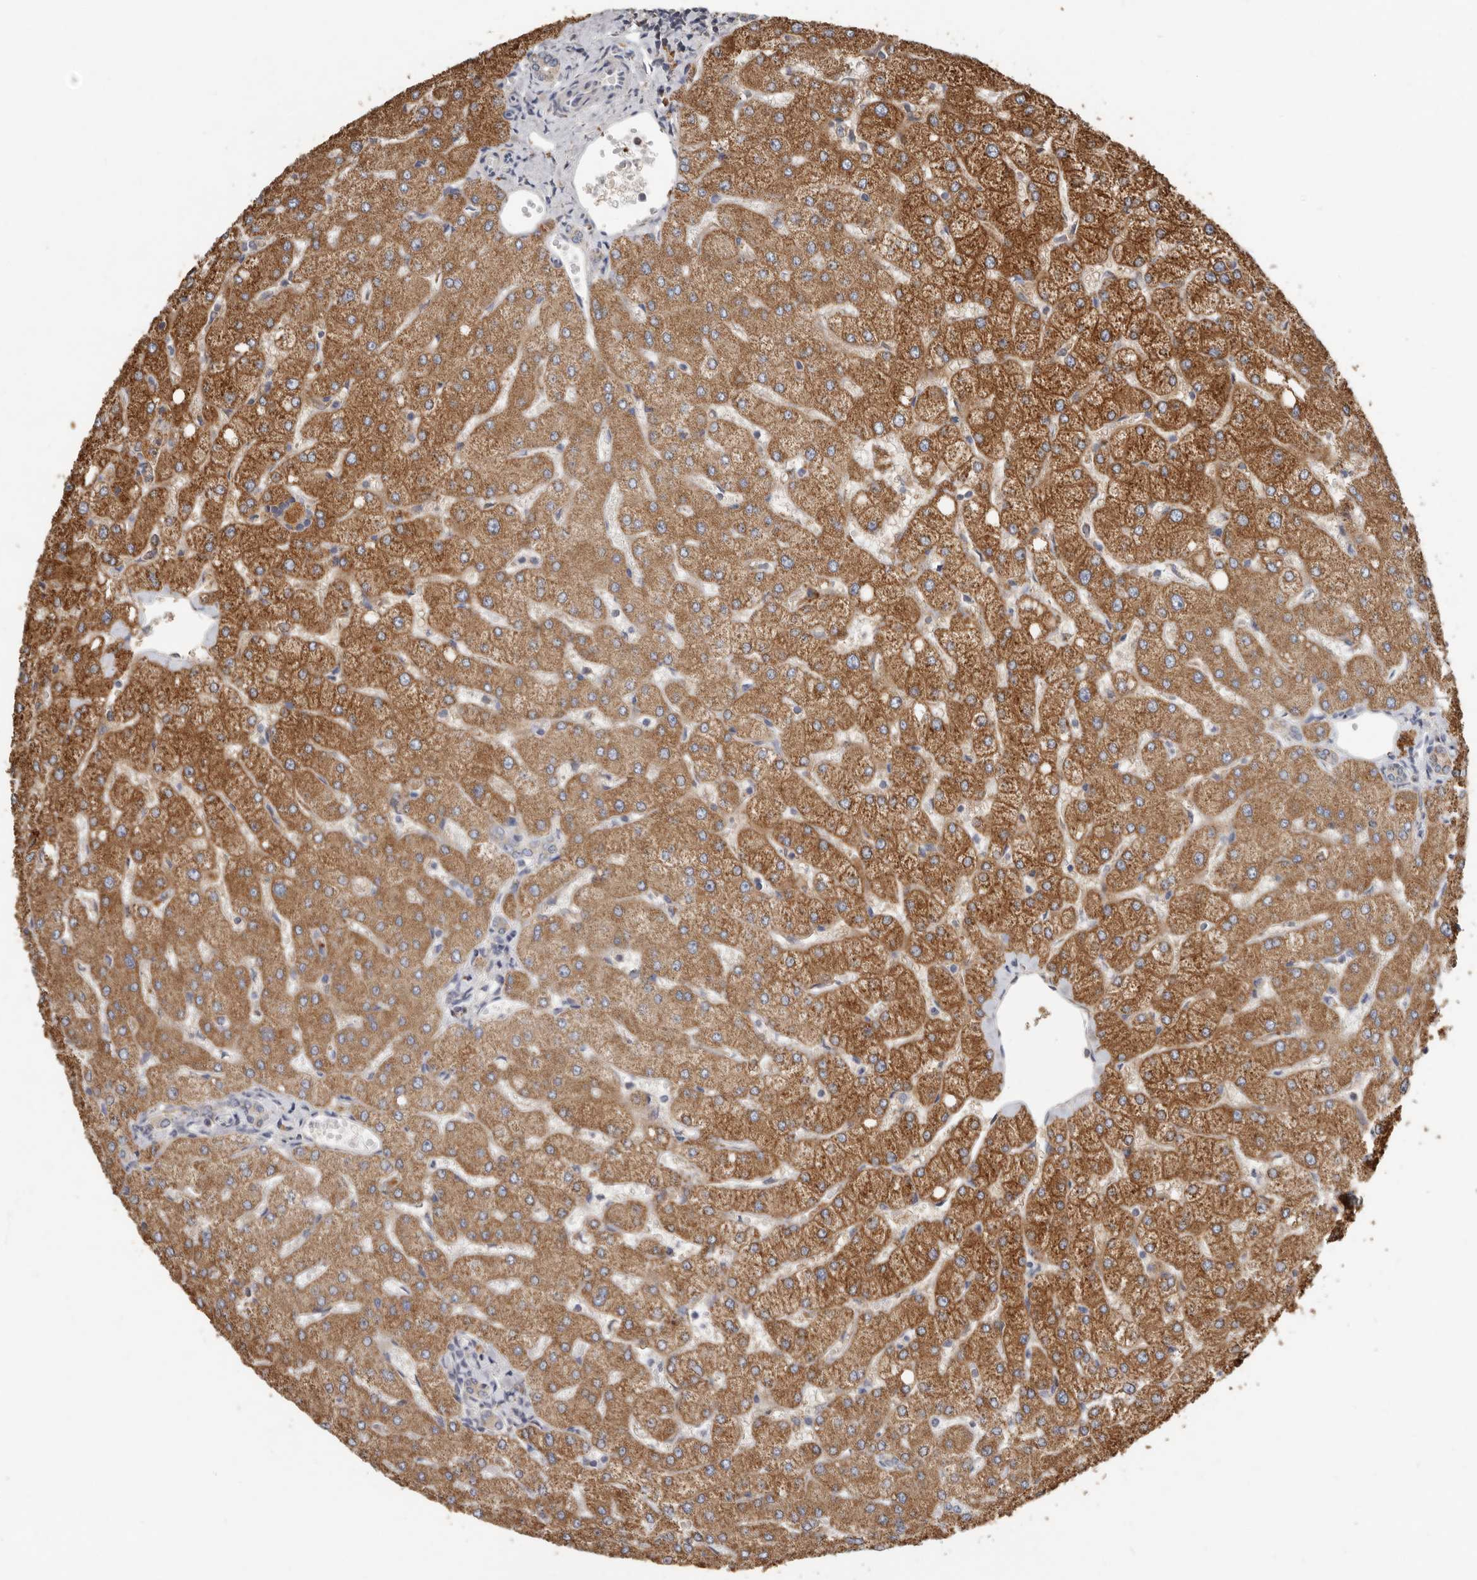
{"staining": {"intensity": "weak", "quantity": ">75%", "location": "cytoplasmic/membranous"}, "tissue": "liver", "cell_type": "Cholangiocytes", "image_type": "normal", "snomed": [{"axis": "morphology", "description": "Normal tissue, NOS"}, {"axis": "topography", "description": "Liver"}], "caption": "Normal liver reveals weak cytoplasmic/membranous expression in about >75% of cholangiocytes, visualized by immunohistochemistry.", "gene": "KIF26B", "patient": {"sex": "female", "age": 54}}